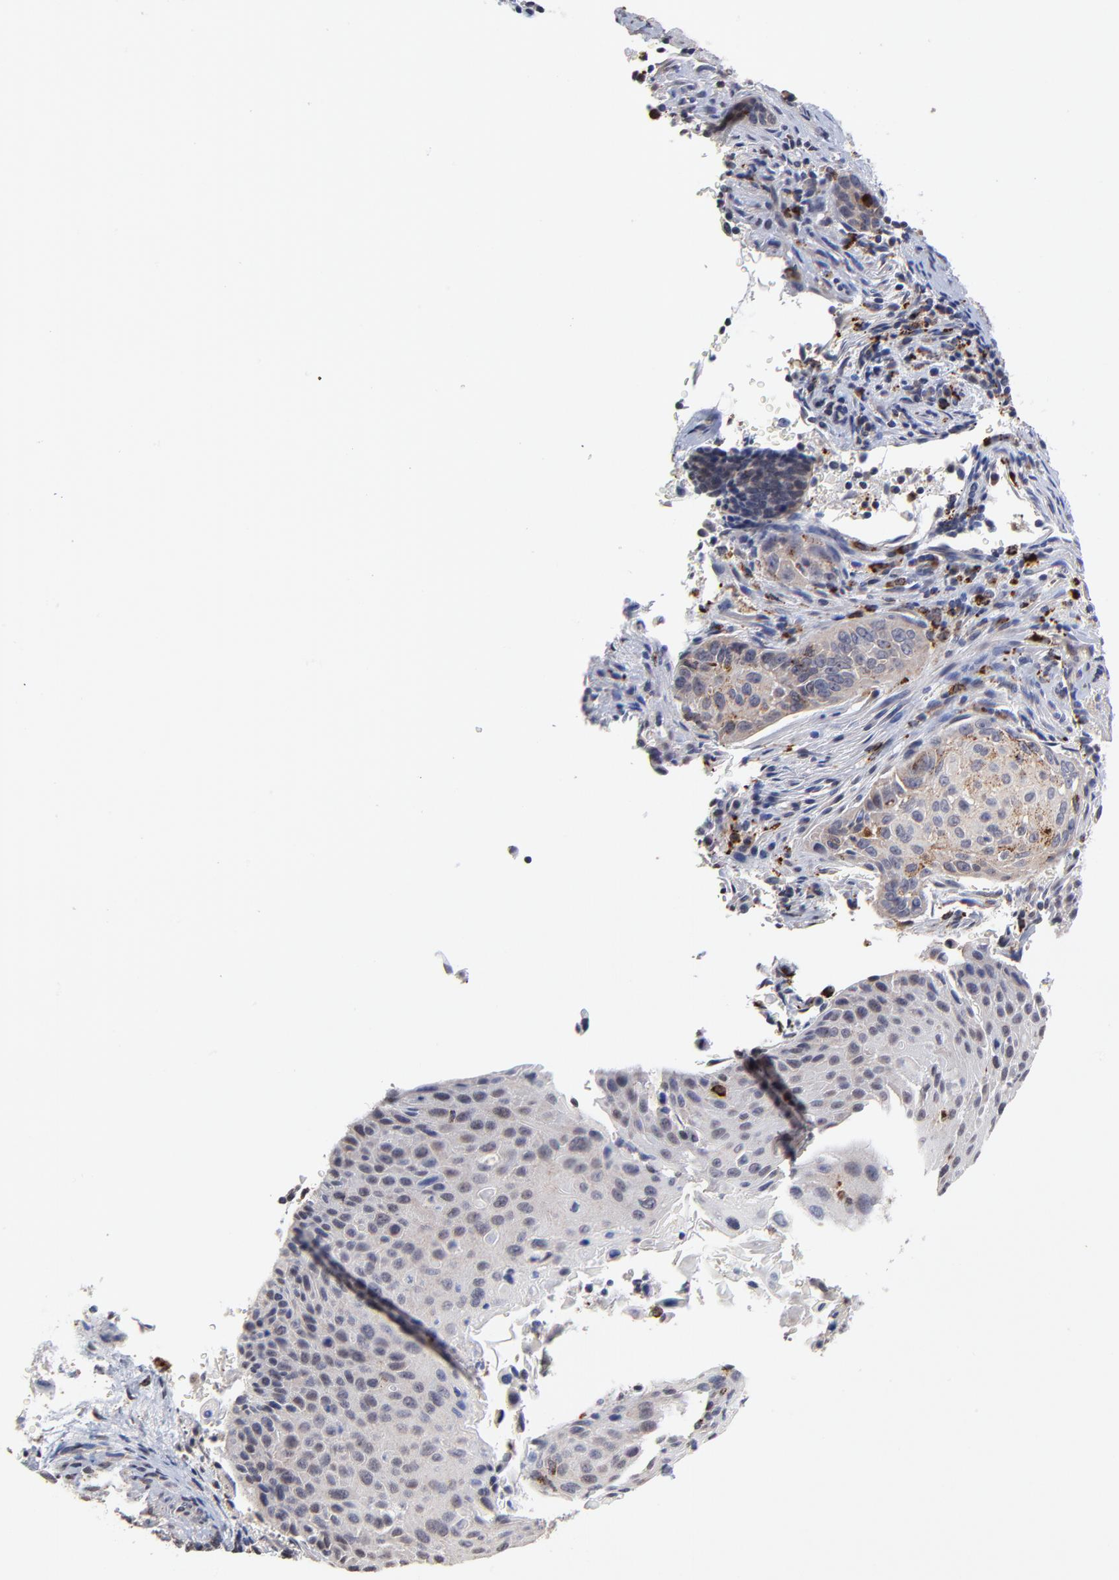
{"staining": {"intensity": "weak", "quantity": "<25%", "location": "cytoplasmic/membranous"}, "tissue": "cervical cancer", "cell_type": "Tumor cells", "image_type": "cancer", "snomed": [{"axis": "morphology", "description": "Squamous cell carcinoma, NOS"}, {"axis": "topography", "description": "Cervix"}], "caption": "Image shows no significant protein expression in tumor cells of cervical cancer (squamous cell carcinoma). (DAB IHC visualized using brightfield microscopy, high magnification).", "gene": "PDE4B", "patient": {"sex": "female", "age": 33}}